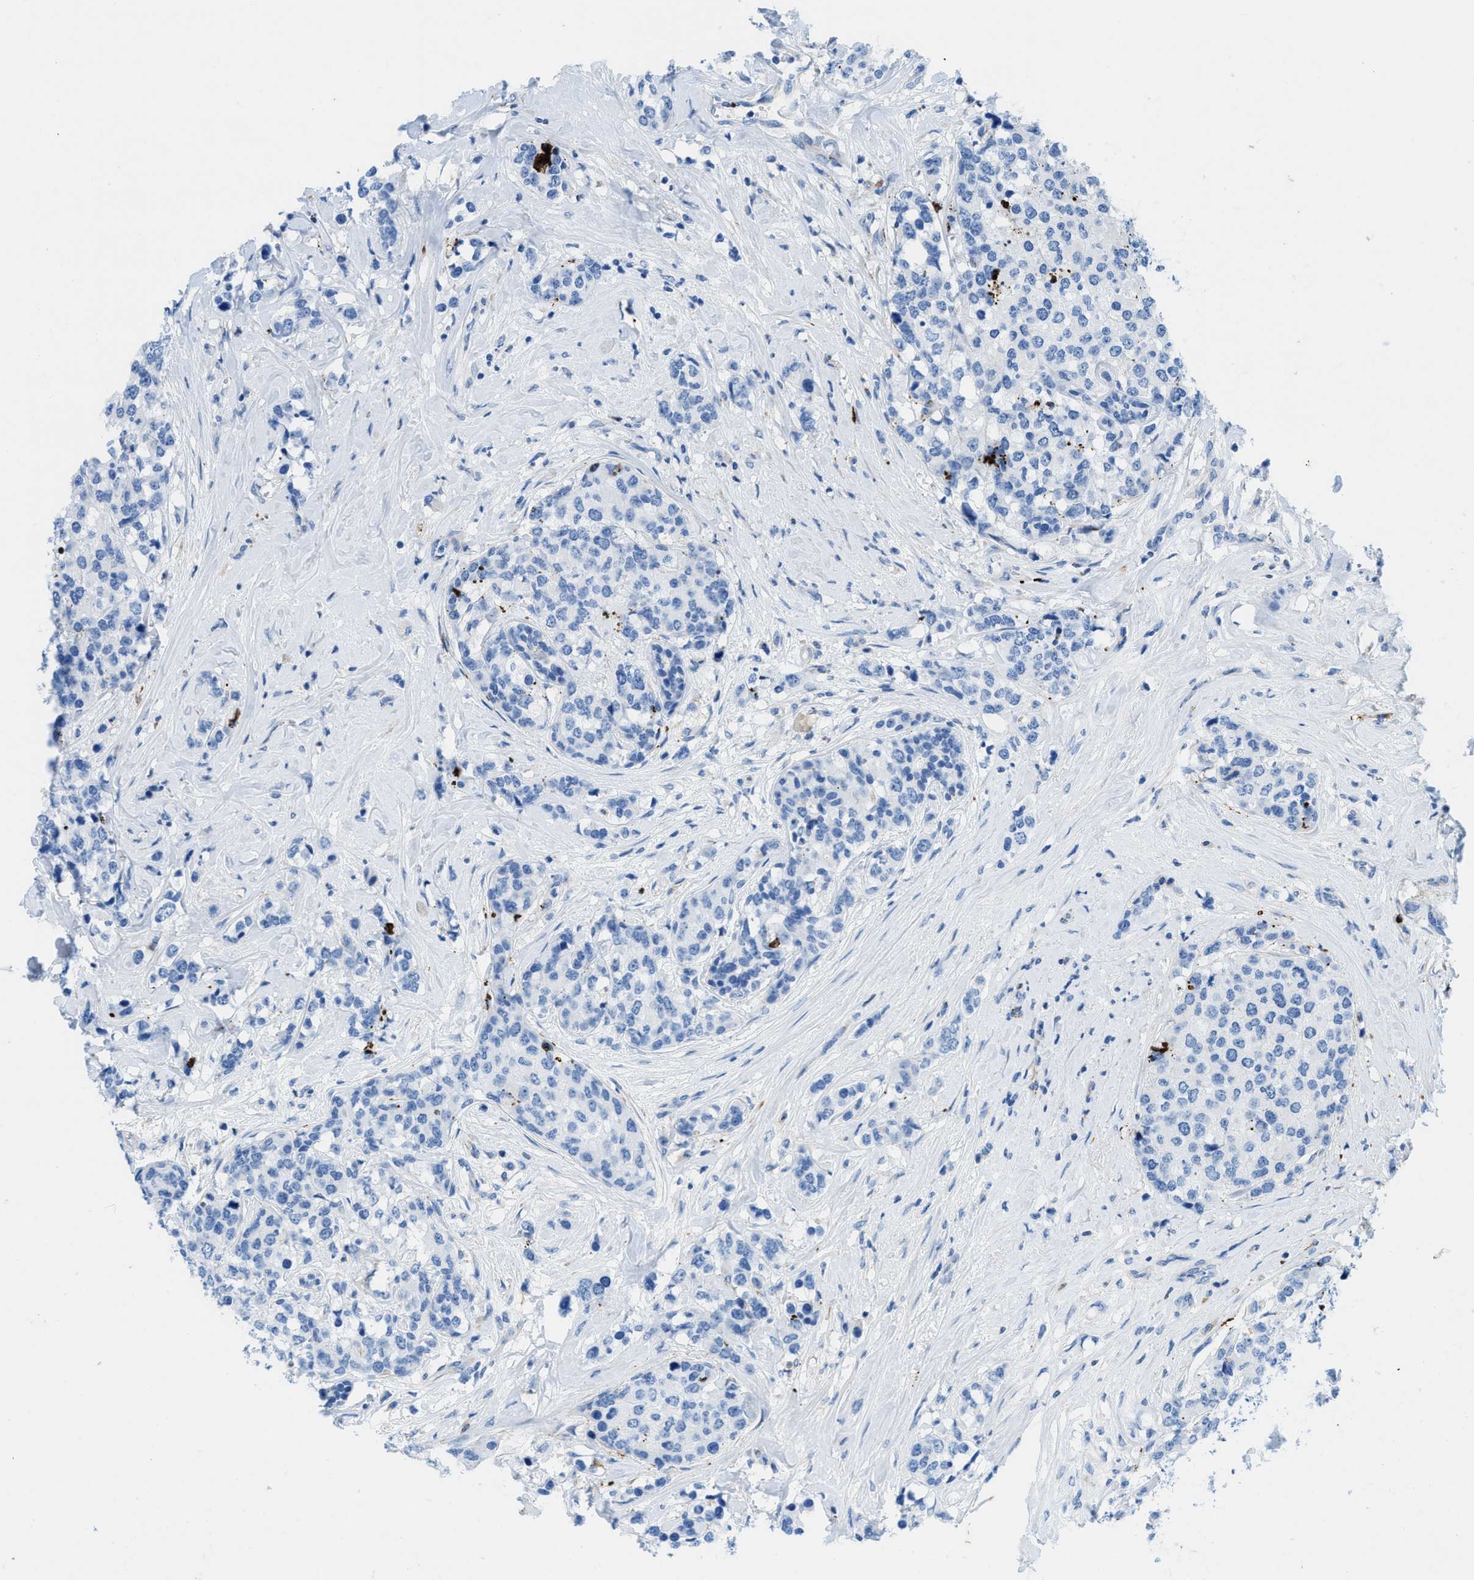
{"staining": {"intensity": "negative", "quantity": "none", "location": "none"}, "tissue": "breast cancer", "cell_type": "Tumor cells", "image_type": "cancer", "snomed": [{"axis": "morphology", "description": "Lobular carcinoma"}, {"axis": "topography", "description": "Breast"}], "caption": "Immunohistochemistry (IHC) histopathology image of neoplastic tissue: breast cancer (lobular carcinoma) stained with DAB displays no significant protein positivity in tumor cells.", "gene": "XCR1", "patient": {"sex": "female", "age": 59}}